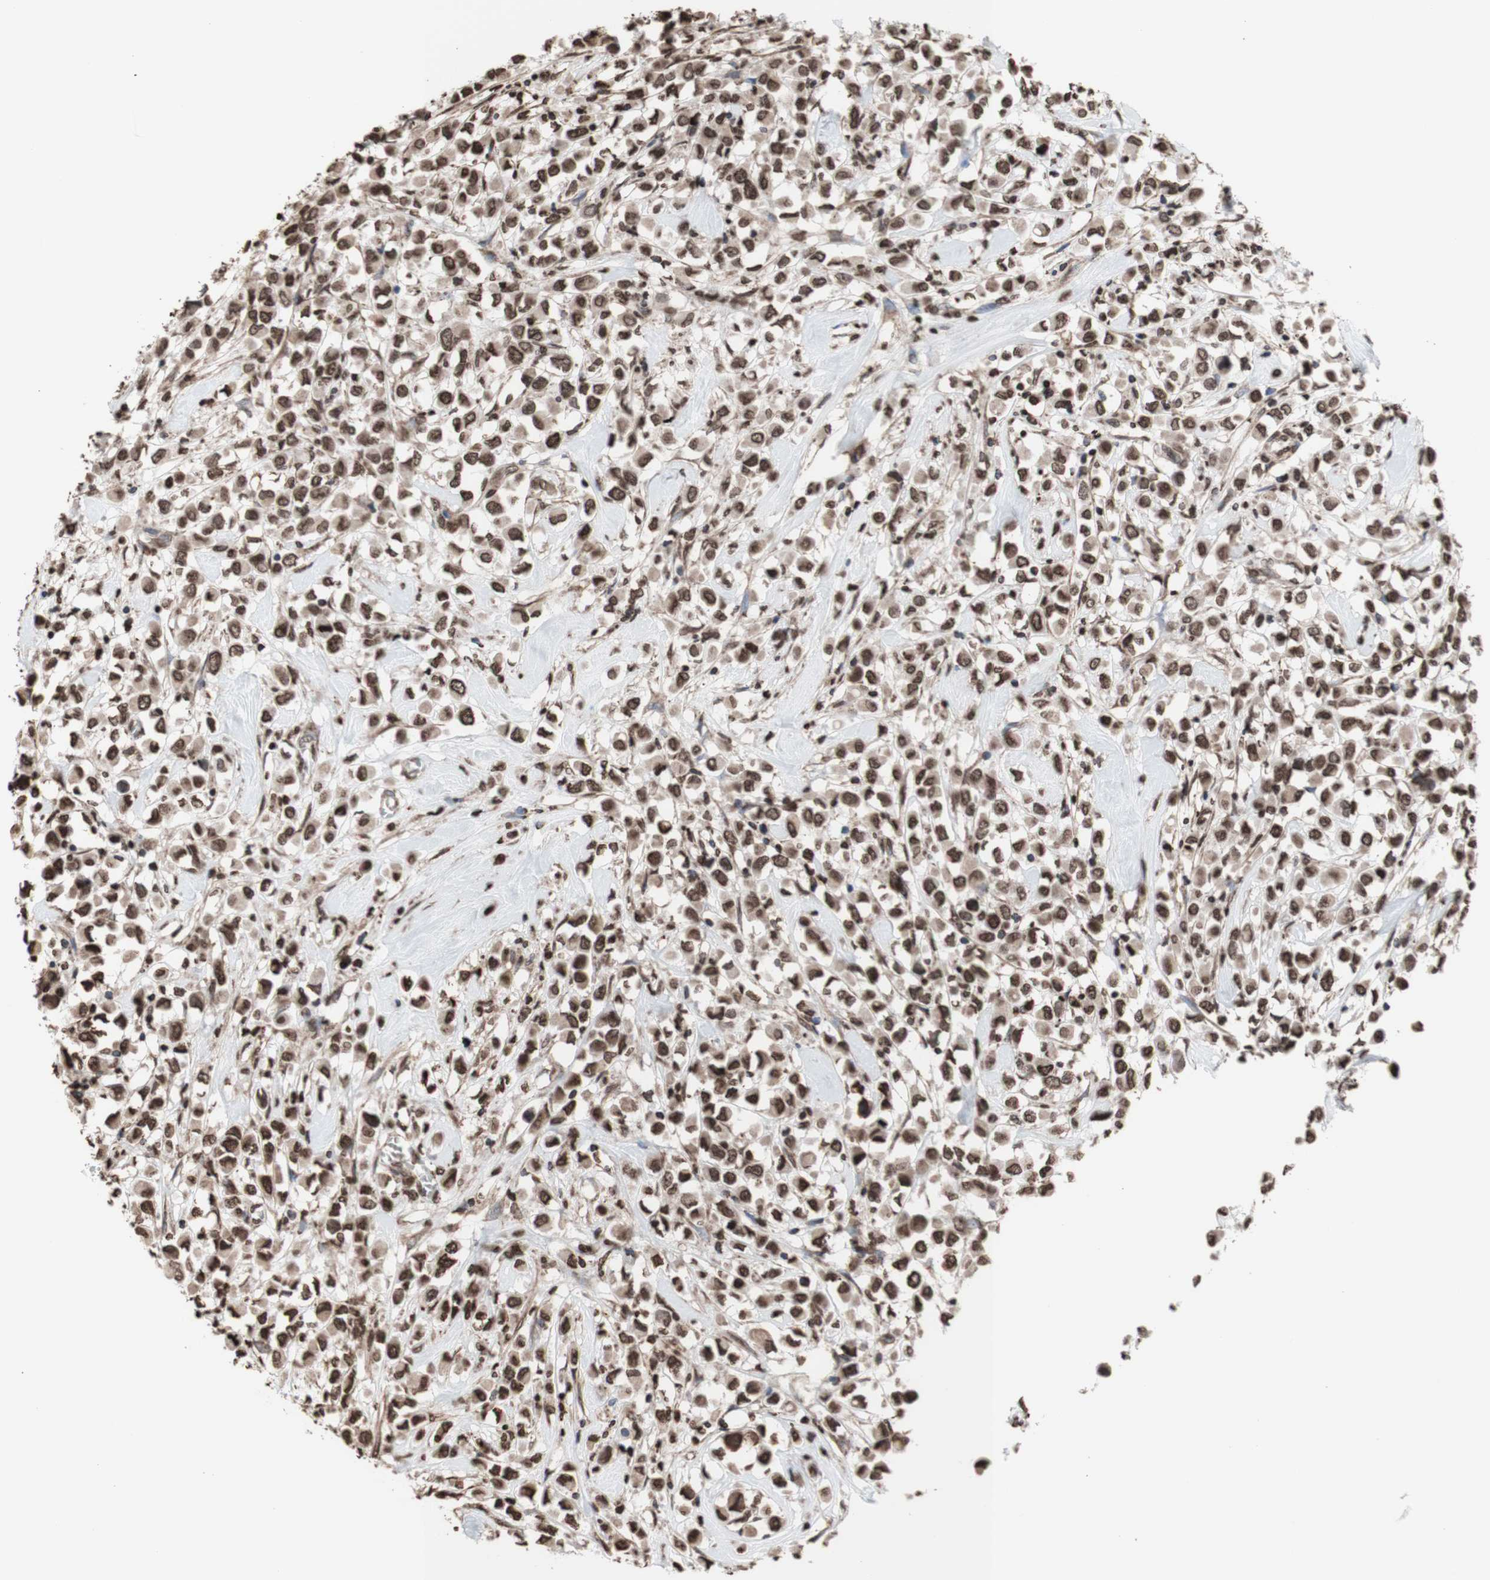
{"staining": {"intensity": "moderate", "quantity": ">75%", "location": "cytoplasmic/membranous,nuclear"}, "tissue": "breast cancer", "cell_type": "Tumor cells", "image_type": "cancer", "snomed": [{"axis": "morphology", "description": "Duct carcinoma"}, {"axis": "topography", "description": "Breast"}], "caption": "Tumor cells exhibit moderate cytoplasmic/membranous and nuclear positivity in approximately >75% of cells in breast infiltrating ductal carcinoma.", "gene": "SNAI2", "patient": {"sex": "female", "age": 61}}